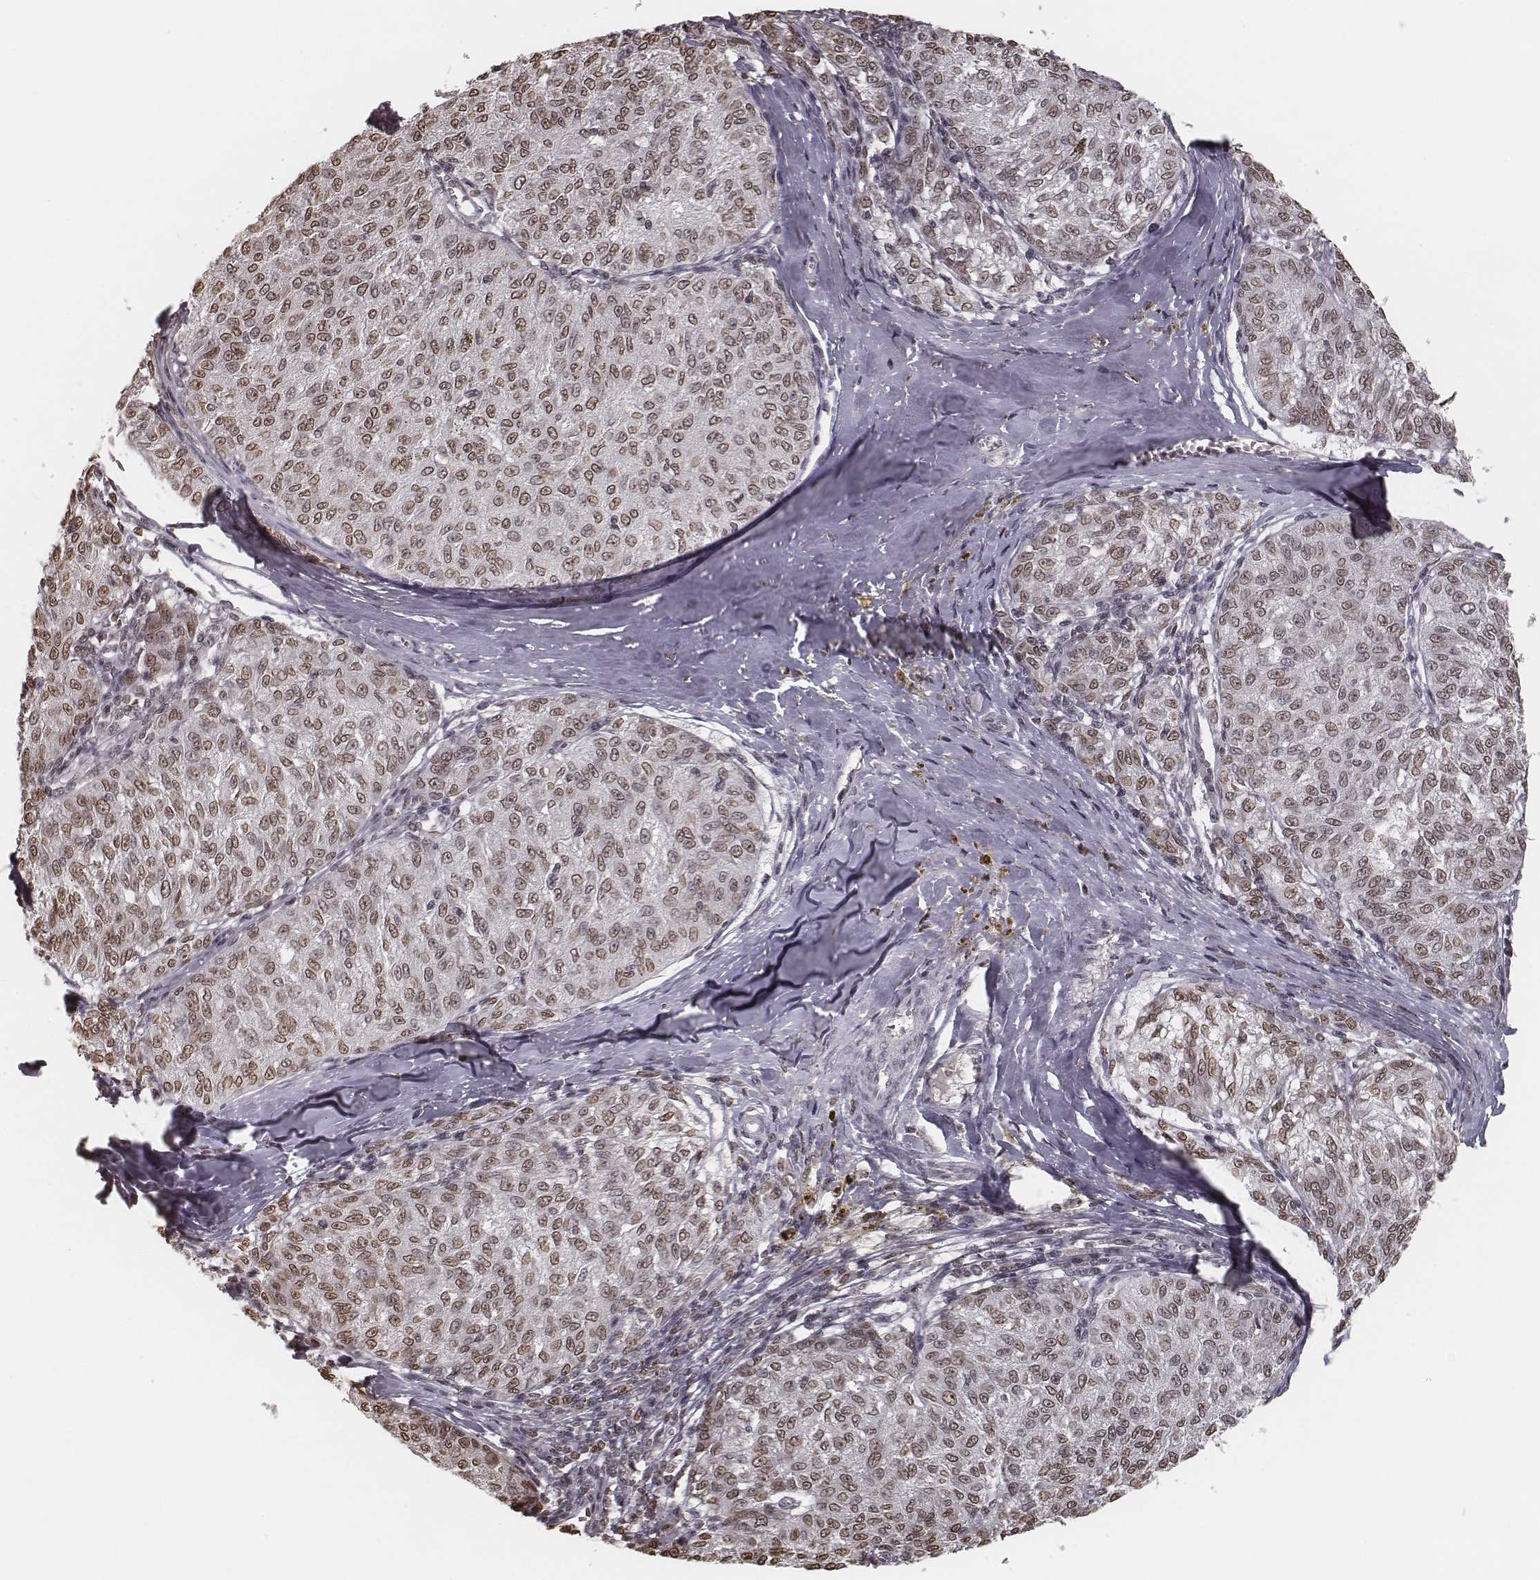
{"staining": {"intensity": "weak", "quantity": "25%-75%", "location": "nuclear"}, "tissue": "melanoma", "cell_type": "Tumor cells", "image_type": "cancer", "snomed": [{"axis": "morphology", "description": "Malignant melanoma, NOS"}, {"axis": "topography", "description": "Skin"}], "caption": "Immunohistochemical staining of human malignant melanoma shows low levels of weak nuclear staining in approximately 25%-75% of tumor cells.", "gene": "HMGA2", "patient": {"sex": "female", "age": 72}}